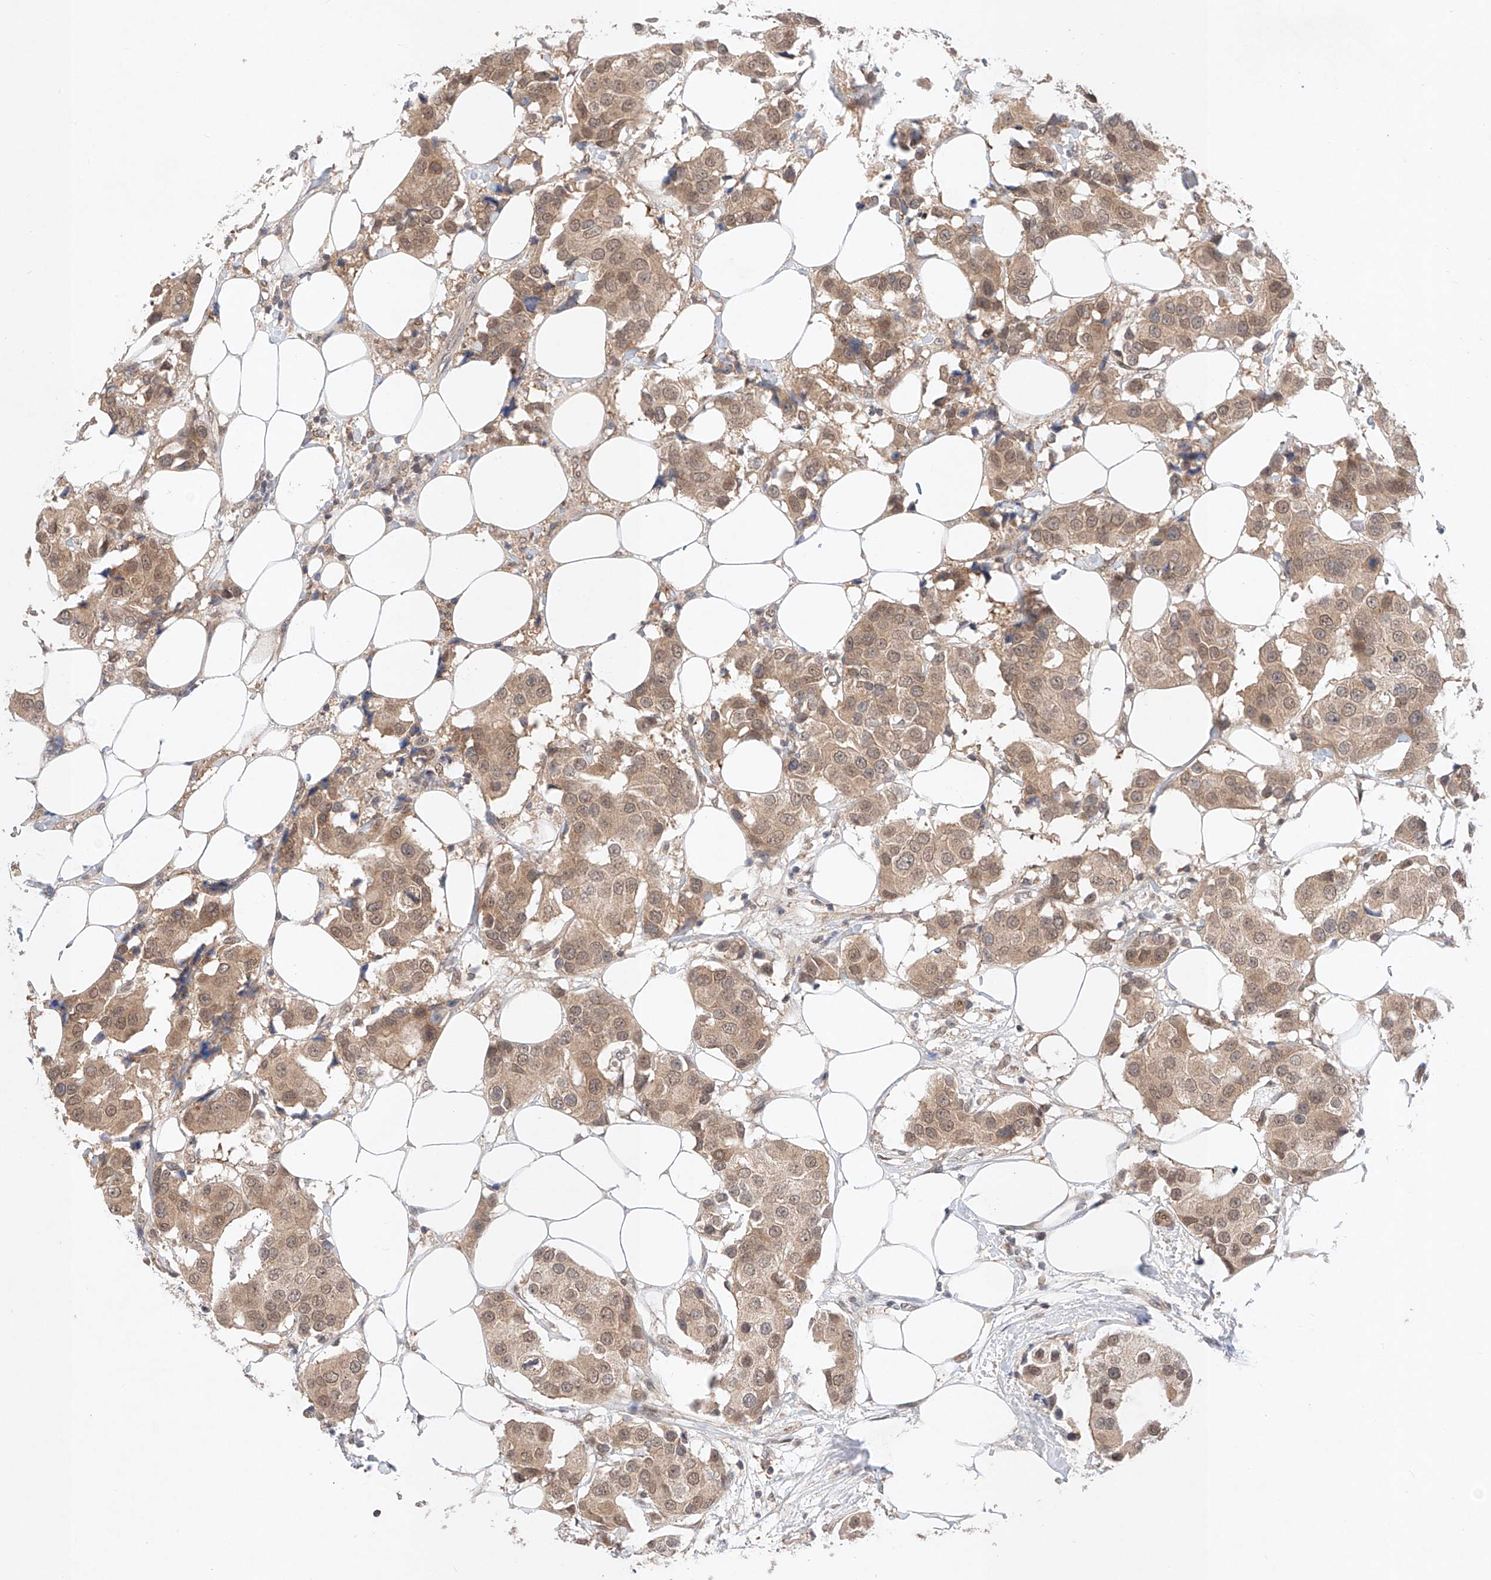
{"staining": {"intensity": "moderate", "quantity": ">75%", "location": "cytoplasmic/membranous,nuclear"}, "tissue": "breast cancer", "cell_type": "Tumor cells", "image_type": "cancer", "snomed": [{"axis": "morphology", "description": "Normal tissue, NOS"}, {"axis": "morphology", "description": "Duct carcinoma"}, {"axis": "topography", "description": "Breast"}], "caption": "Immunohistochemical staining of human breast cancer reveals moderate cytoplasmic/membranous and nuclear protein staining in approximately >75% of tumor cells.", "gene": "ZNF124", "patient": {"sex": "female", "age": 39}}